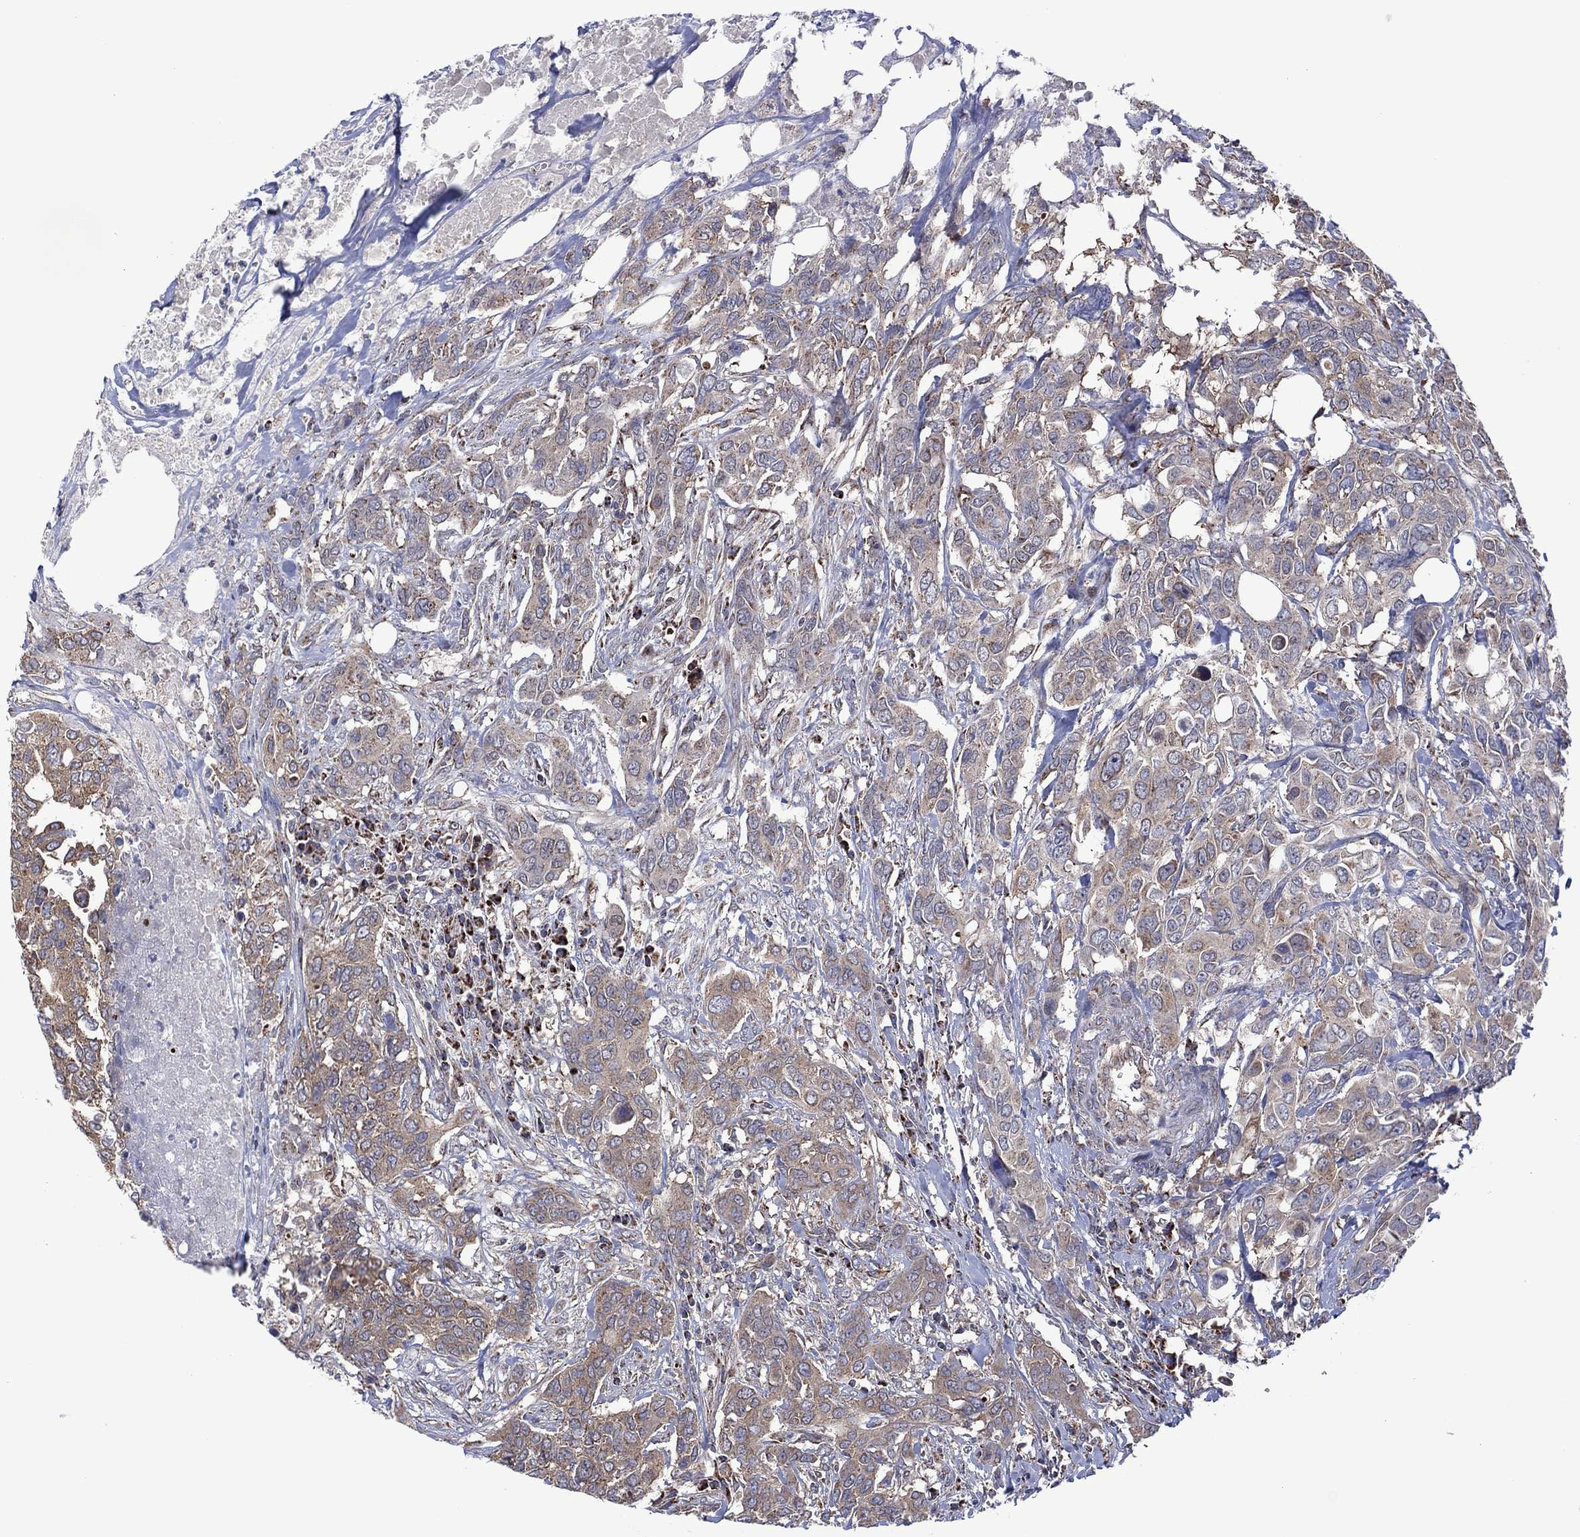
{"staining": {"intensity": "negative", "quantity": "none", "location": "none"}, "tissue": "urothelial cancer", "cell_type": "Tumor cells", "image_type": "cancer", "snomed": [{"axis": "morphology", "description": "Urothelial carcinoma, NOS"}, {"axis": "morphology", "description": "Urothelial carcinoma, High grade"}, {"axis": "topography", "description": "Urinary bladder"}], "caption": "Tumor cells are negative for brown protein staining in transitional cell carcinoma.", "gene": "PIDD1", "patient": {"sex": "male", "age": 63}}